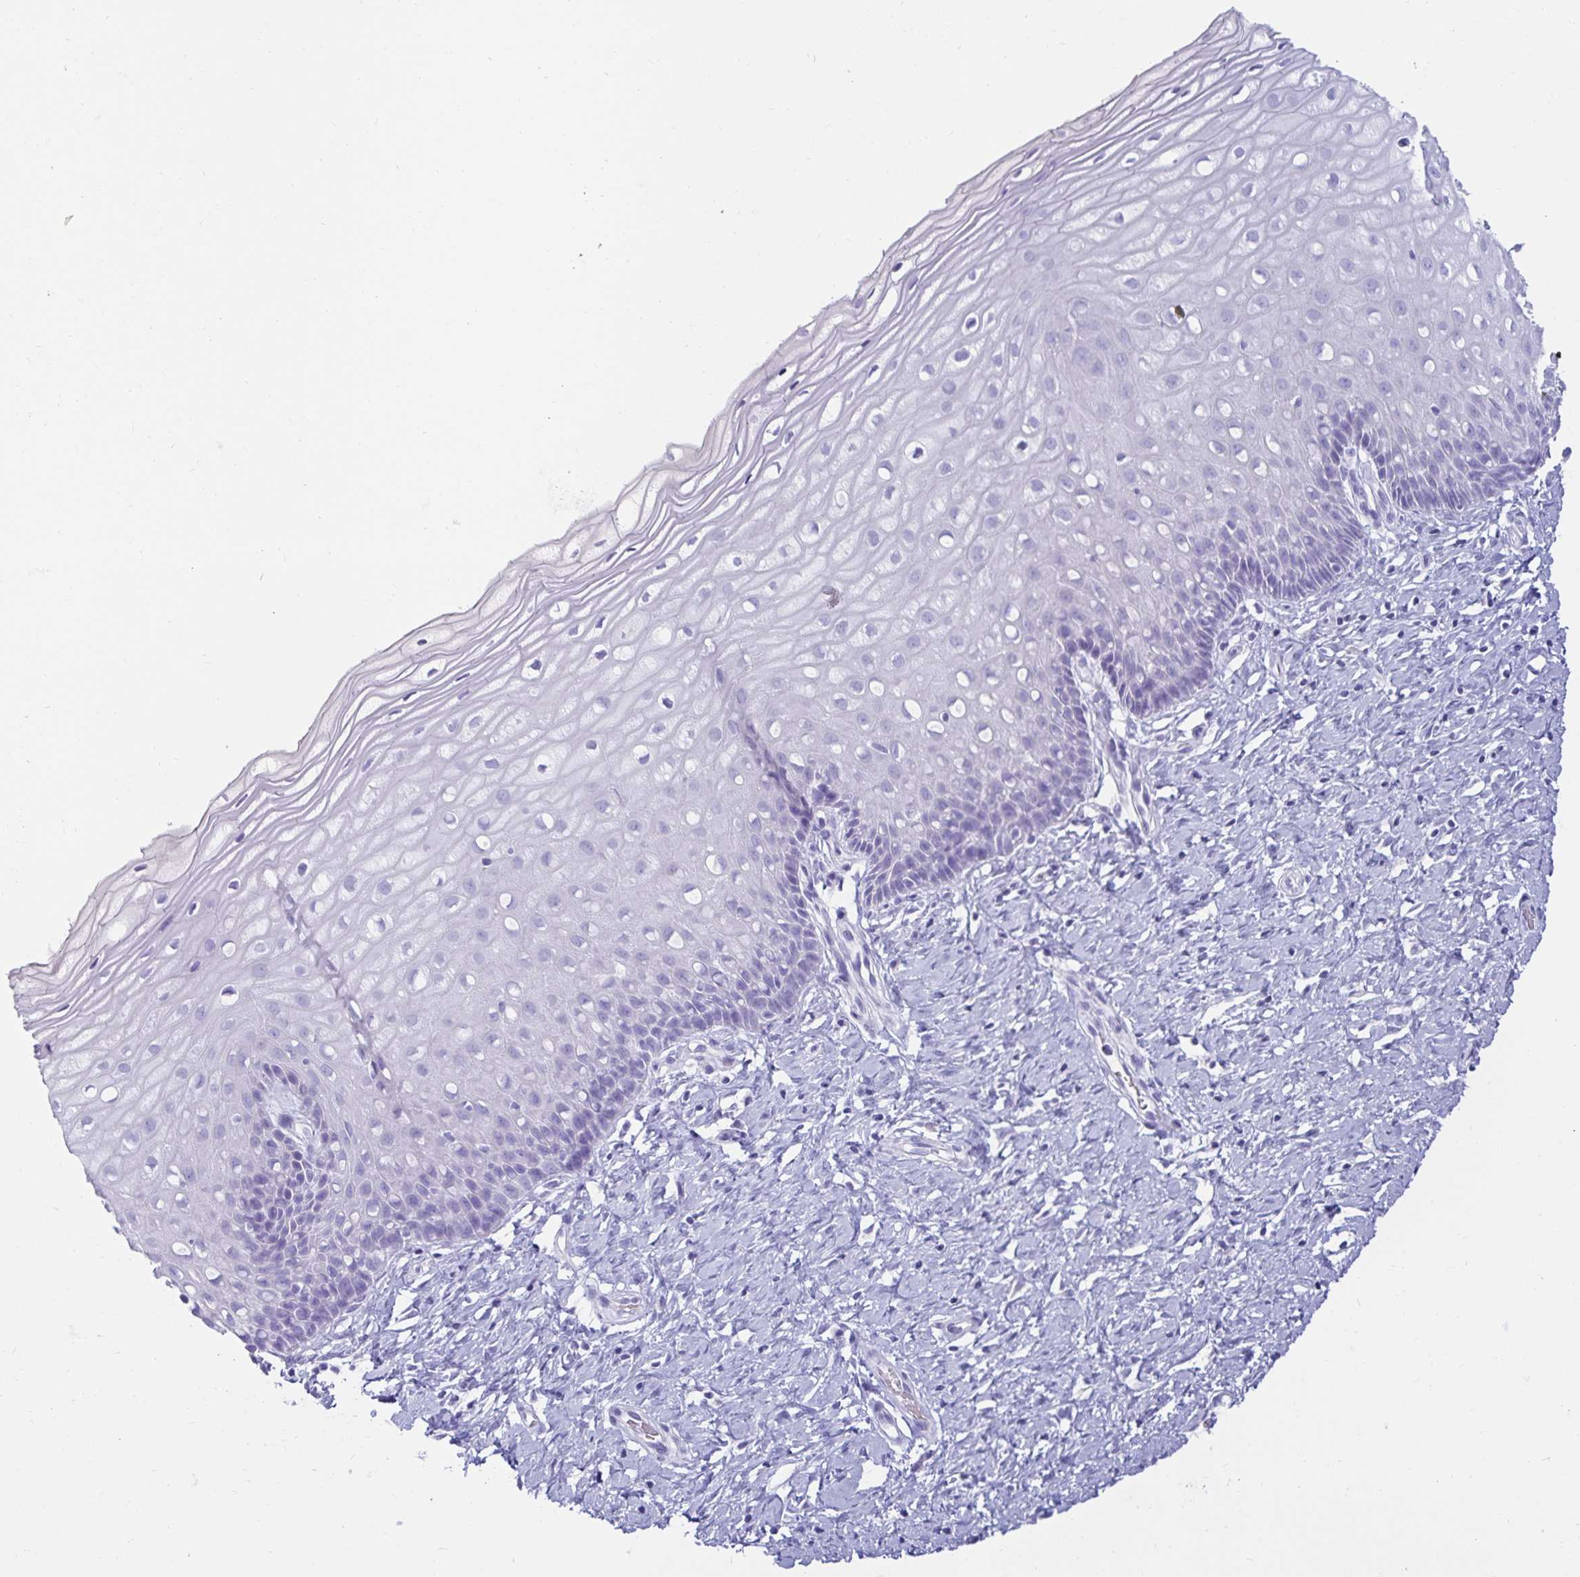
{"staining": {"intensity": "negative", "quantity": "none", "location": "none"}, "tissue": "cervix", "cell_type": "Glandular cells", "image_type": "normal", "snomed": [{"axis": "morphology", "description": "Normal tissue, NOS"}, {"axis": "topography", "description": "Cervix"}], "caption": "Photomicrograph shows no significant protein positivity in glandular cells of benign cervix. (Immunohistochemistry, brightfield microscopy, high magnification).", "gene": "ZPBP2", "patient": {"sex": "female", "age": 37}}